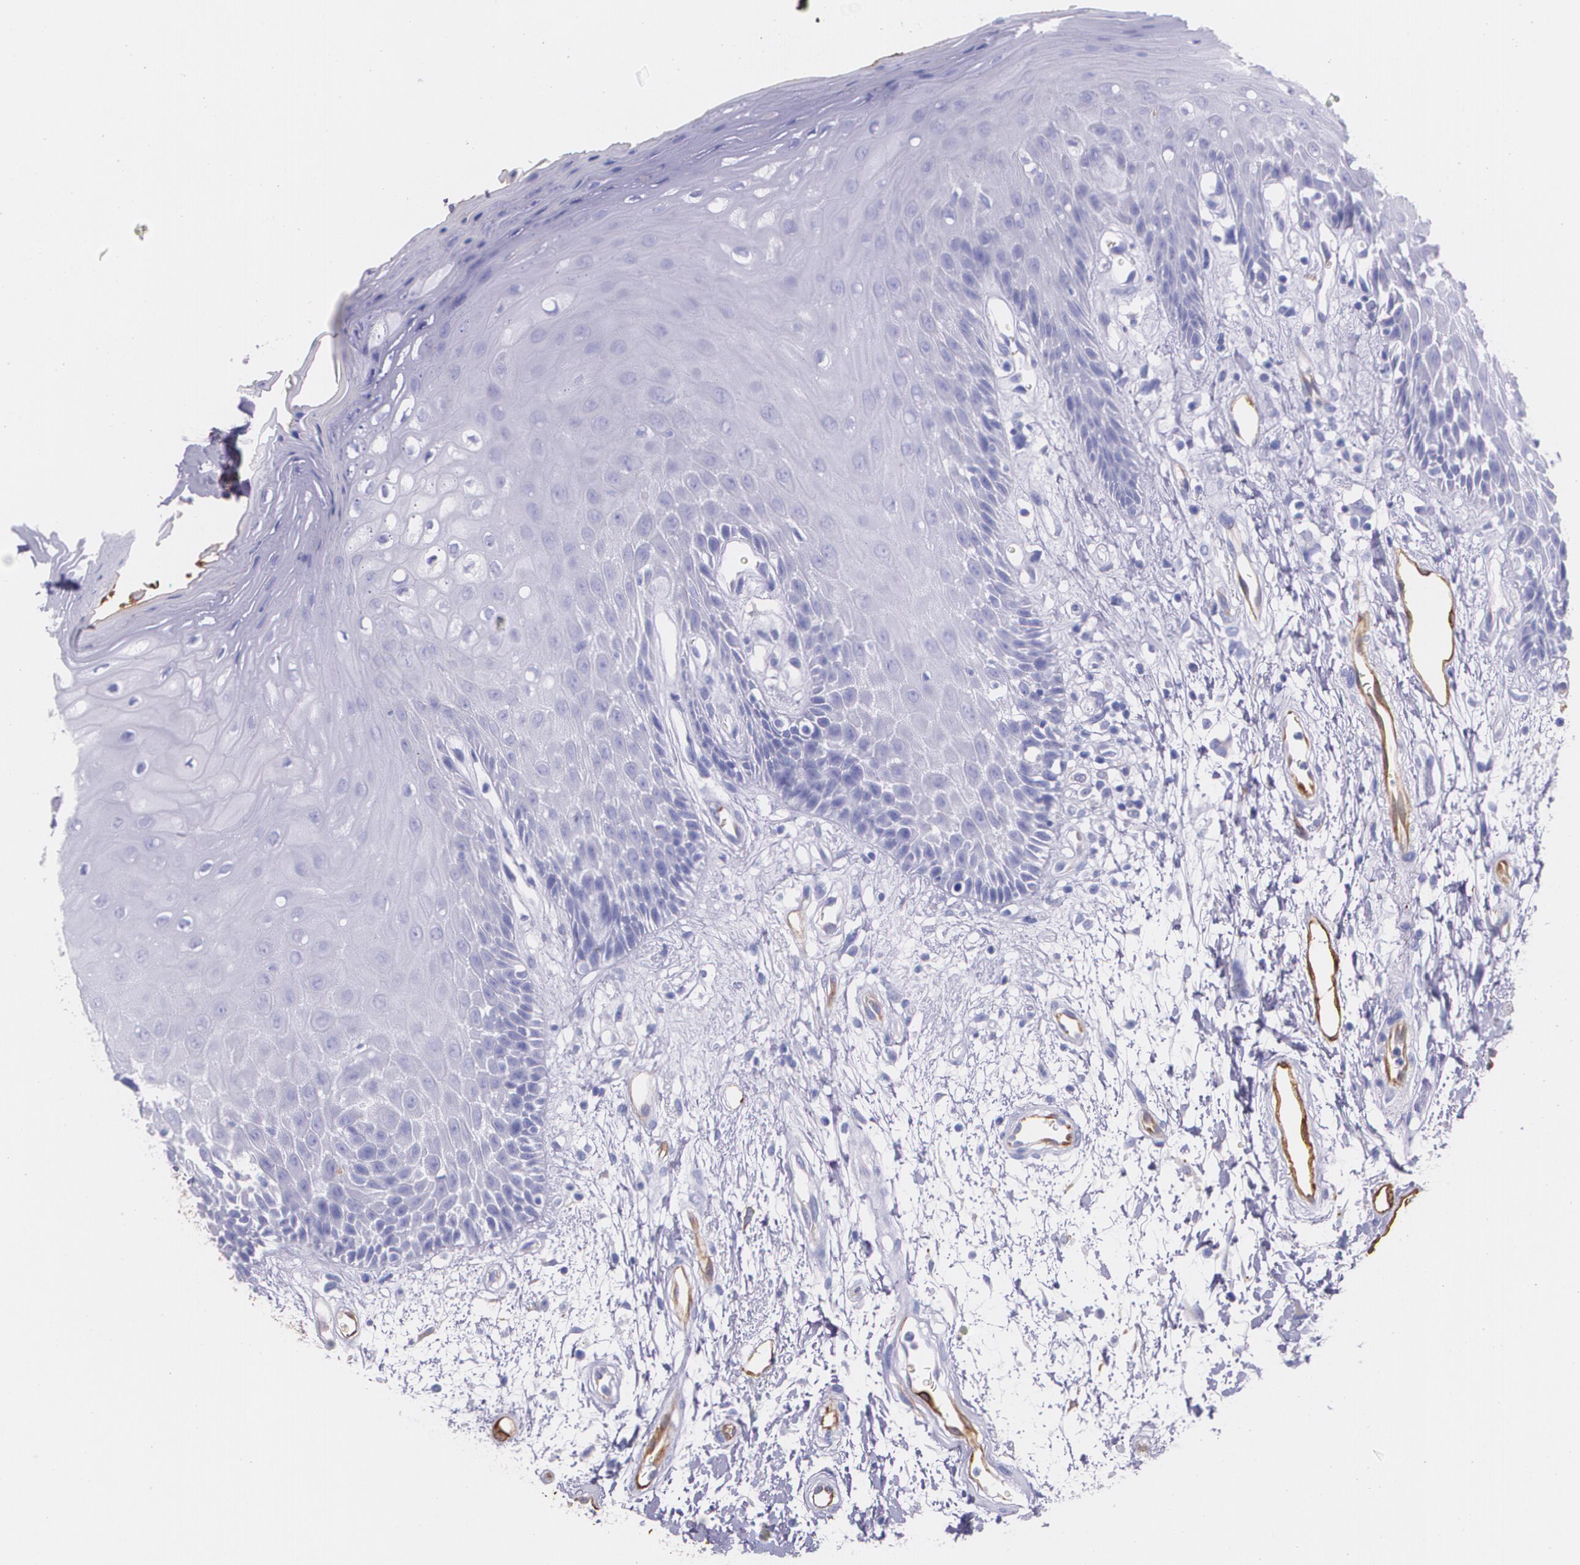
{"staining": {"intensity": "negative", "quantity": "none", "location": "none"}, "tissue": "oral mucosa", "cell_type": "Squamous epithelial cells", "image_type": "normal", "snomed": [{"axis": "morphology", "description": "Normal tissue, NOS"}, {"axis": "morphology", "description": "Squamous cell carcinoma, NOS"}, {"axis": "topography", "description": "Skeletal muscle"}, {"axis": "topography", "description": "Oral tissue"}, {"axis": "topography", "description": "Head-Neck"}], "caption": "Immunohistochemistry (IHC) histopathology image of normal oral mucosa: human oral mucosa stained with DAB shows no significant protein positivity in squamous epithelial cells. (Stains: DAB (3,3'-diaminobenzidine) immunohistochemistry (IHC) with hematoxylin counter stain, Microscopy: brightfield microscopy at high magnification).", "gene": "MMP2", "patient": {"sex": "female", "age": 84}}